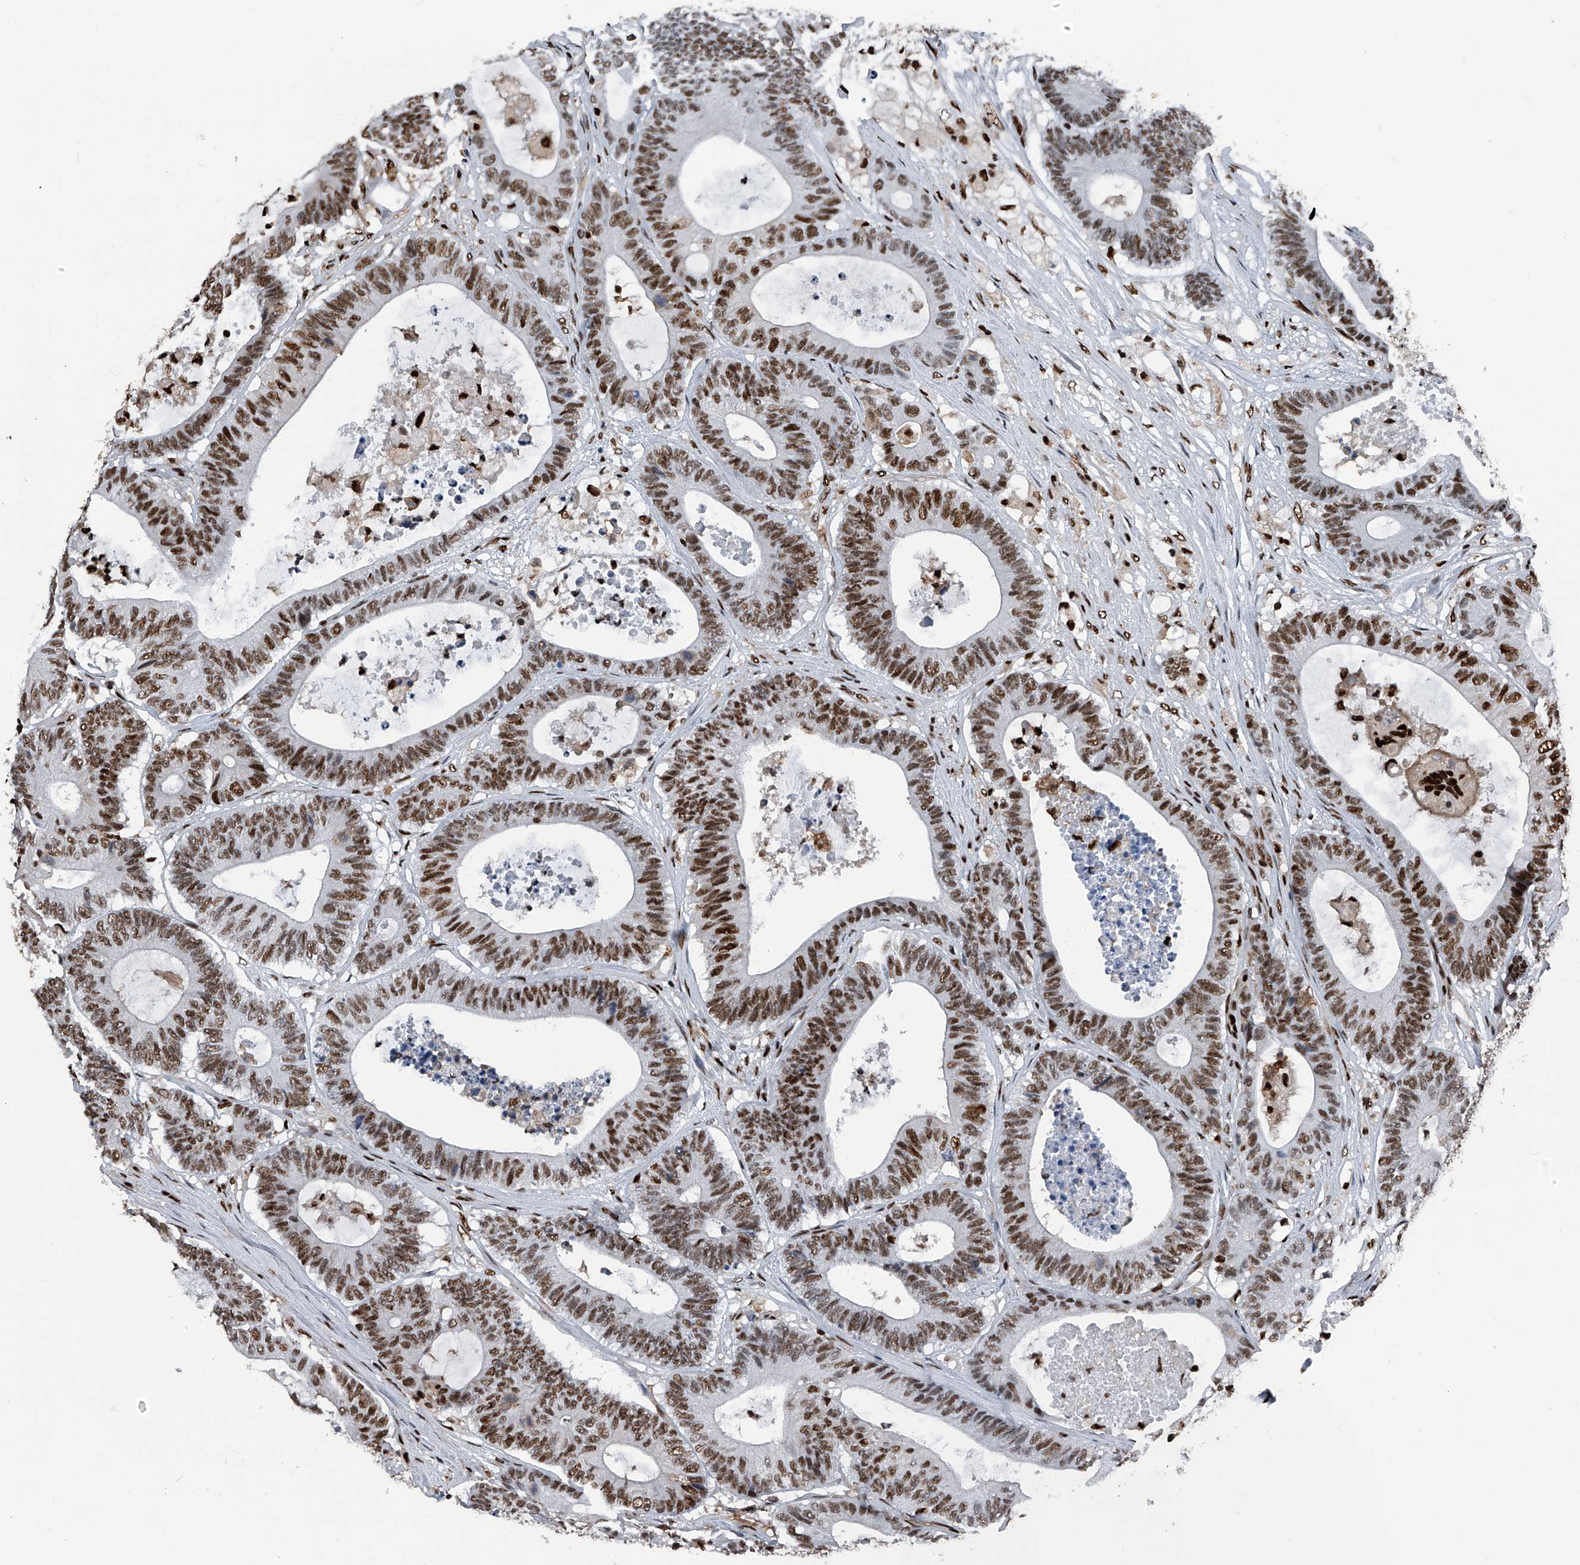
{"staining": {"intensity": "moderate", "quantity": ">75%", "location": "nuclear"}, "tissue": "colorectal cancer", "cell_type": "Tumor cells", "image_type": "cancer", "snomed": [{"axis": "morphology", "description": "Adenocarcinoma, NOS"}, {"axis": "topography", "description": "Colon"}], "caption": "Human colorectal cancer (adenocarcinoma) stained for a protein (brown) demonstrates moderate nuclear positive staining in approximately >75% of tumor cells.", "gene": "FKBP5", "patient": {"sex": "female", "age": 84}}